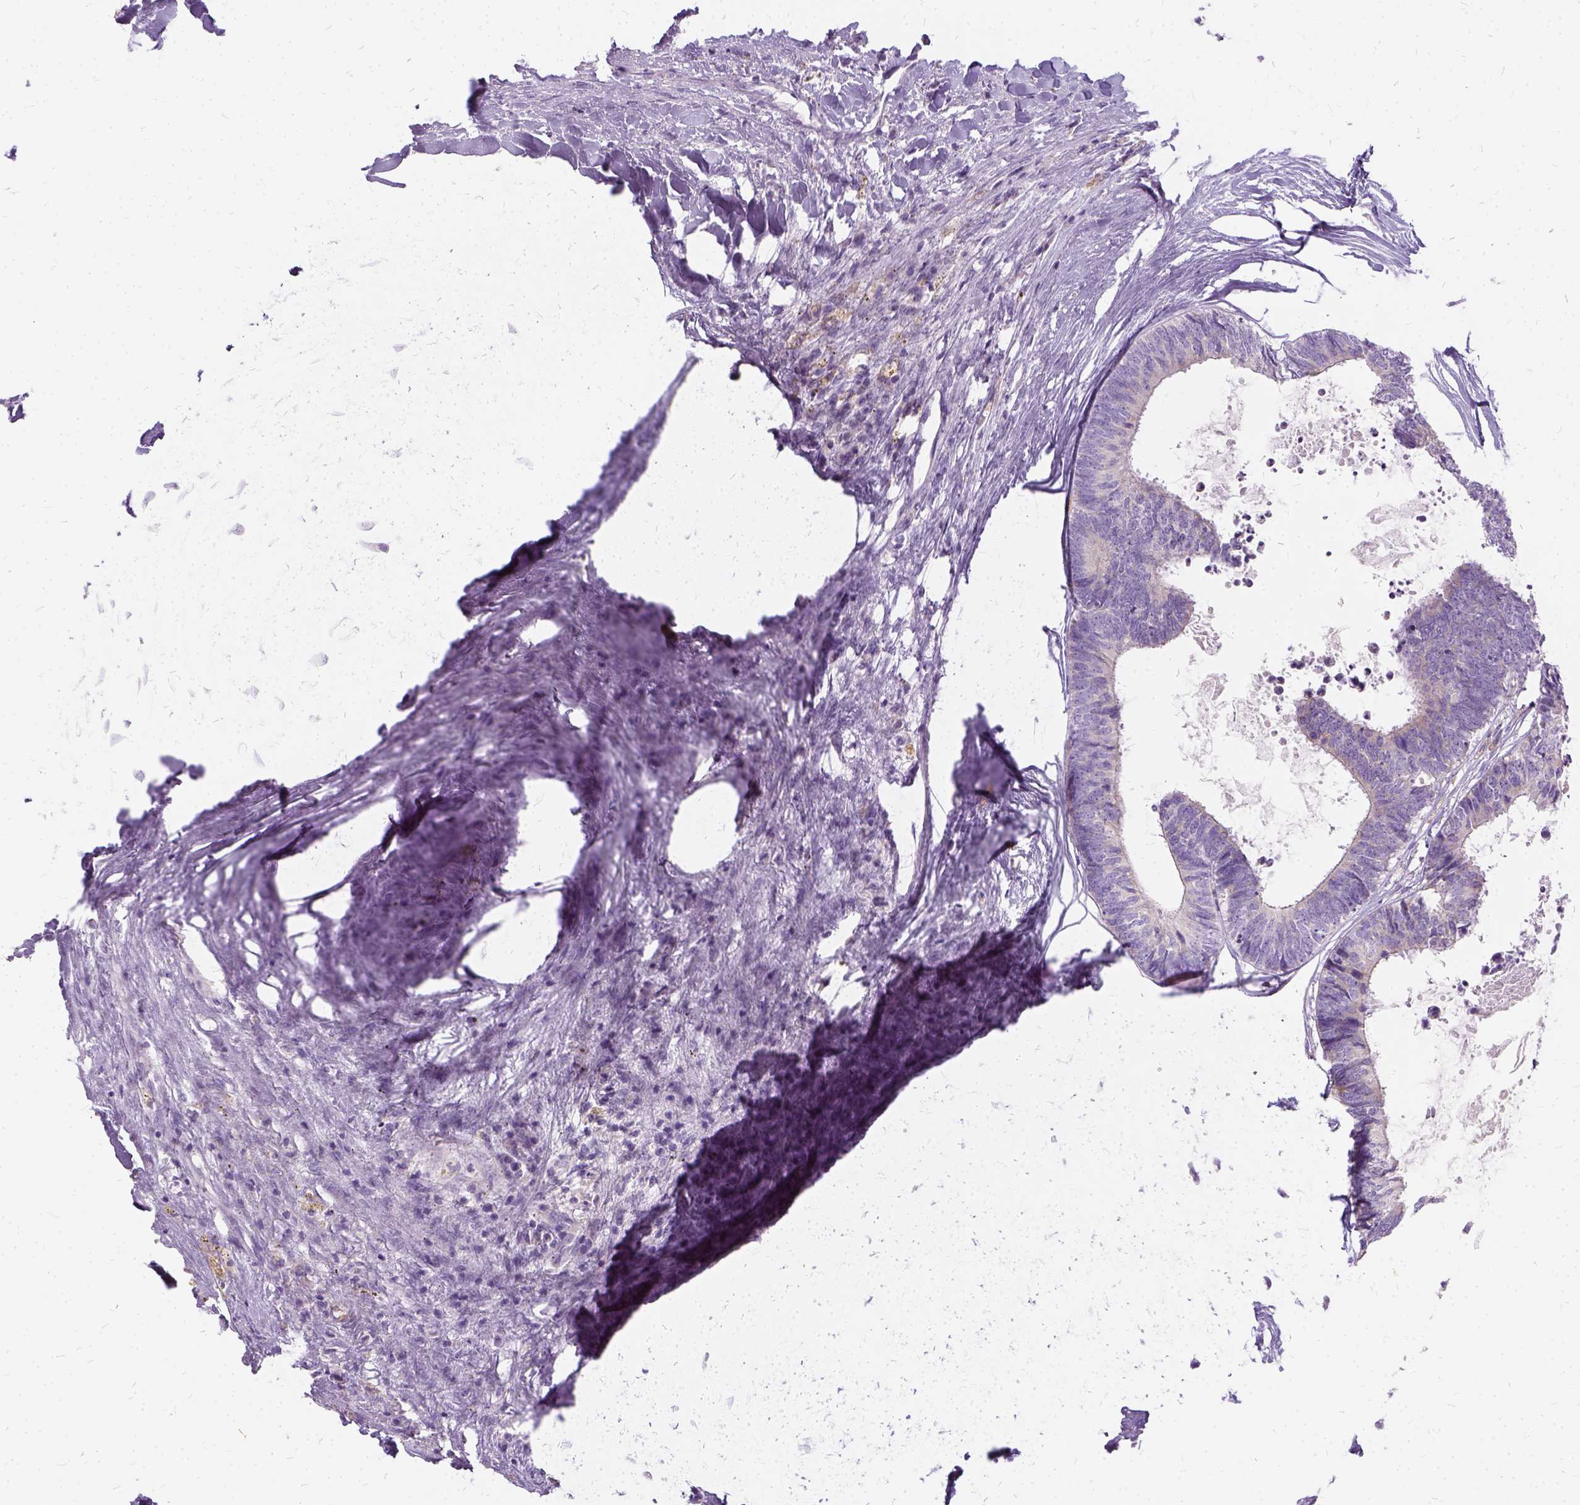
{"staining": {"intensity": "negative", "quantity": "none", "location": "none"}, "tissue": "colorectal cancer", "cell_type": "Tumor cells", "image_type": "cancer", "snomed": [{"axis": "morphology", "description": "Adenocarcinoma, NOS"}, {"axis": "topography", "description": "Colon"}, {"axis": "topography", "description": "Rectum"}], "caption": "Human colorectal cancer stained for a protein using immunohistochemistry exhibits no staining in tumor cells.", "gene": "FDX1", "patient": {"sex": "male", "age": 57}}